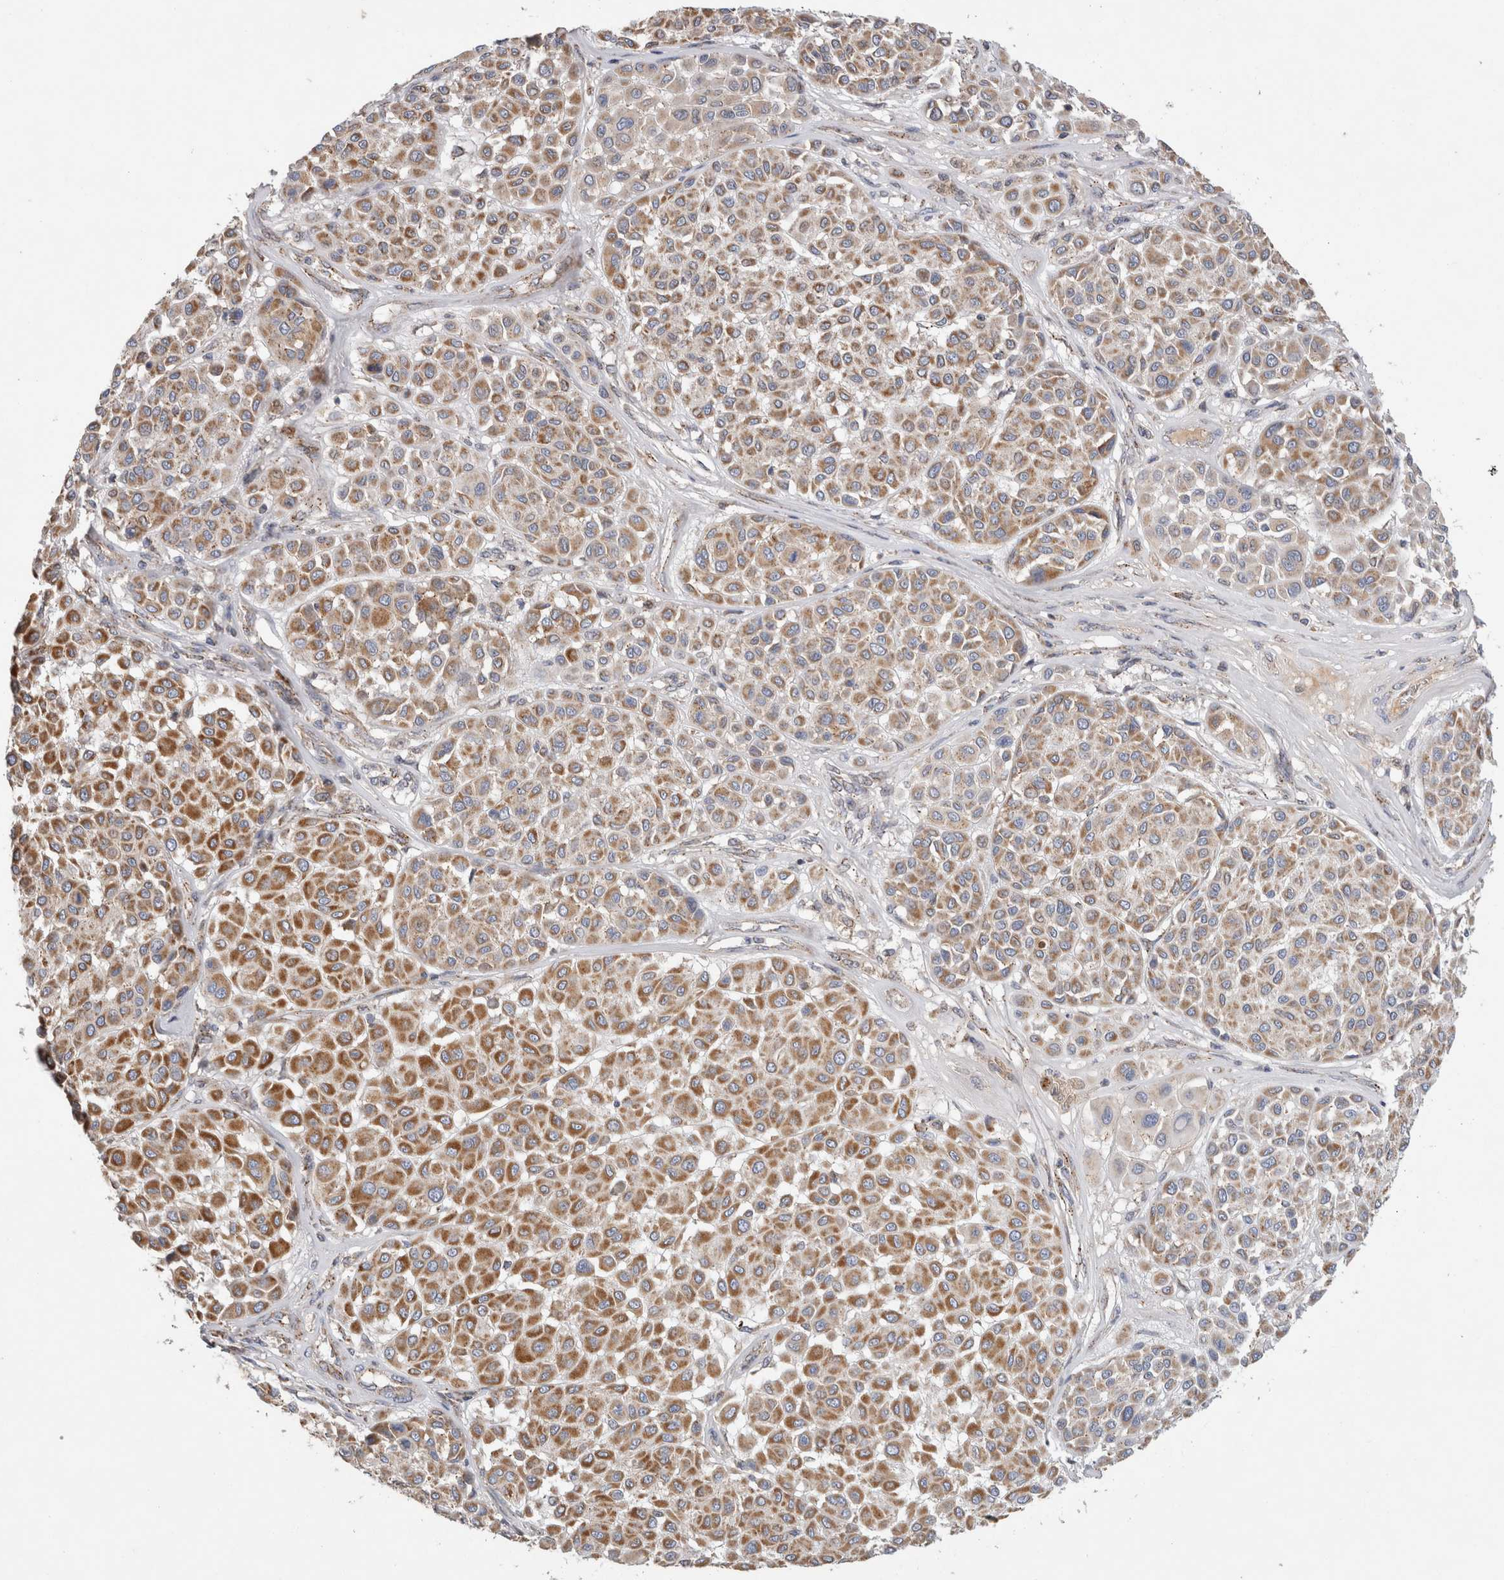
{"staining": {"intensity": "moderate", "quantity": ">75%", "location": "cytoplasmic/membranous"}, "tissue": "melanoma", "cell_type": "Tumor cells", "image_type": "cancer", "snomed": [{"axis": "morphology", "description": "Malignant melanoma, Metastatic site"}, {"axis": "topography", "description": "Soft tissue"}], "caption": "Malignant melanoma (metastatic site) tissue shows moderate cytoplasmic/membranous positivity in approximately >75% of tumor cells", "gene": "IARS2", "patient": {"sex": "male", "age": 41}}